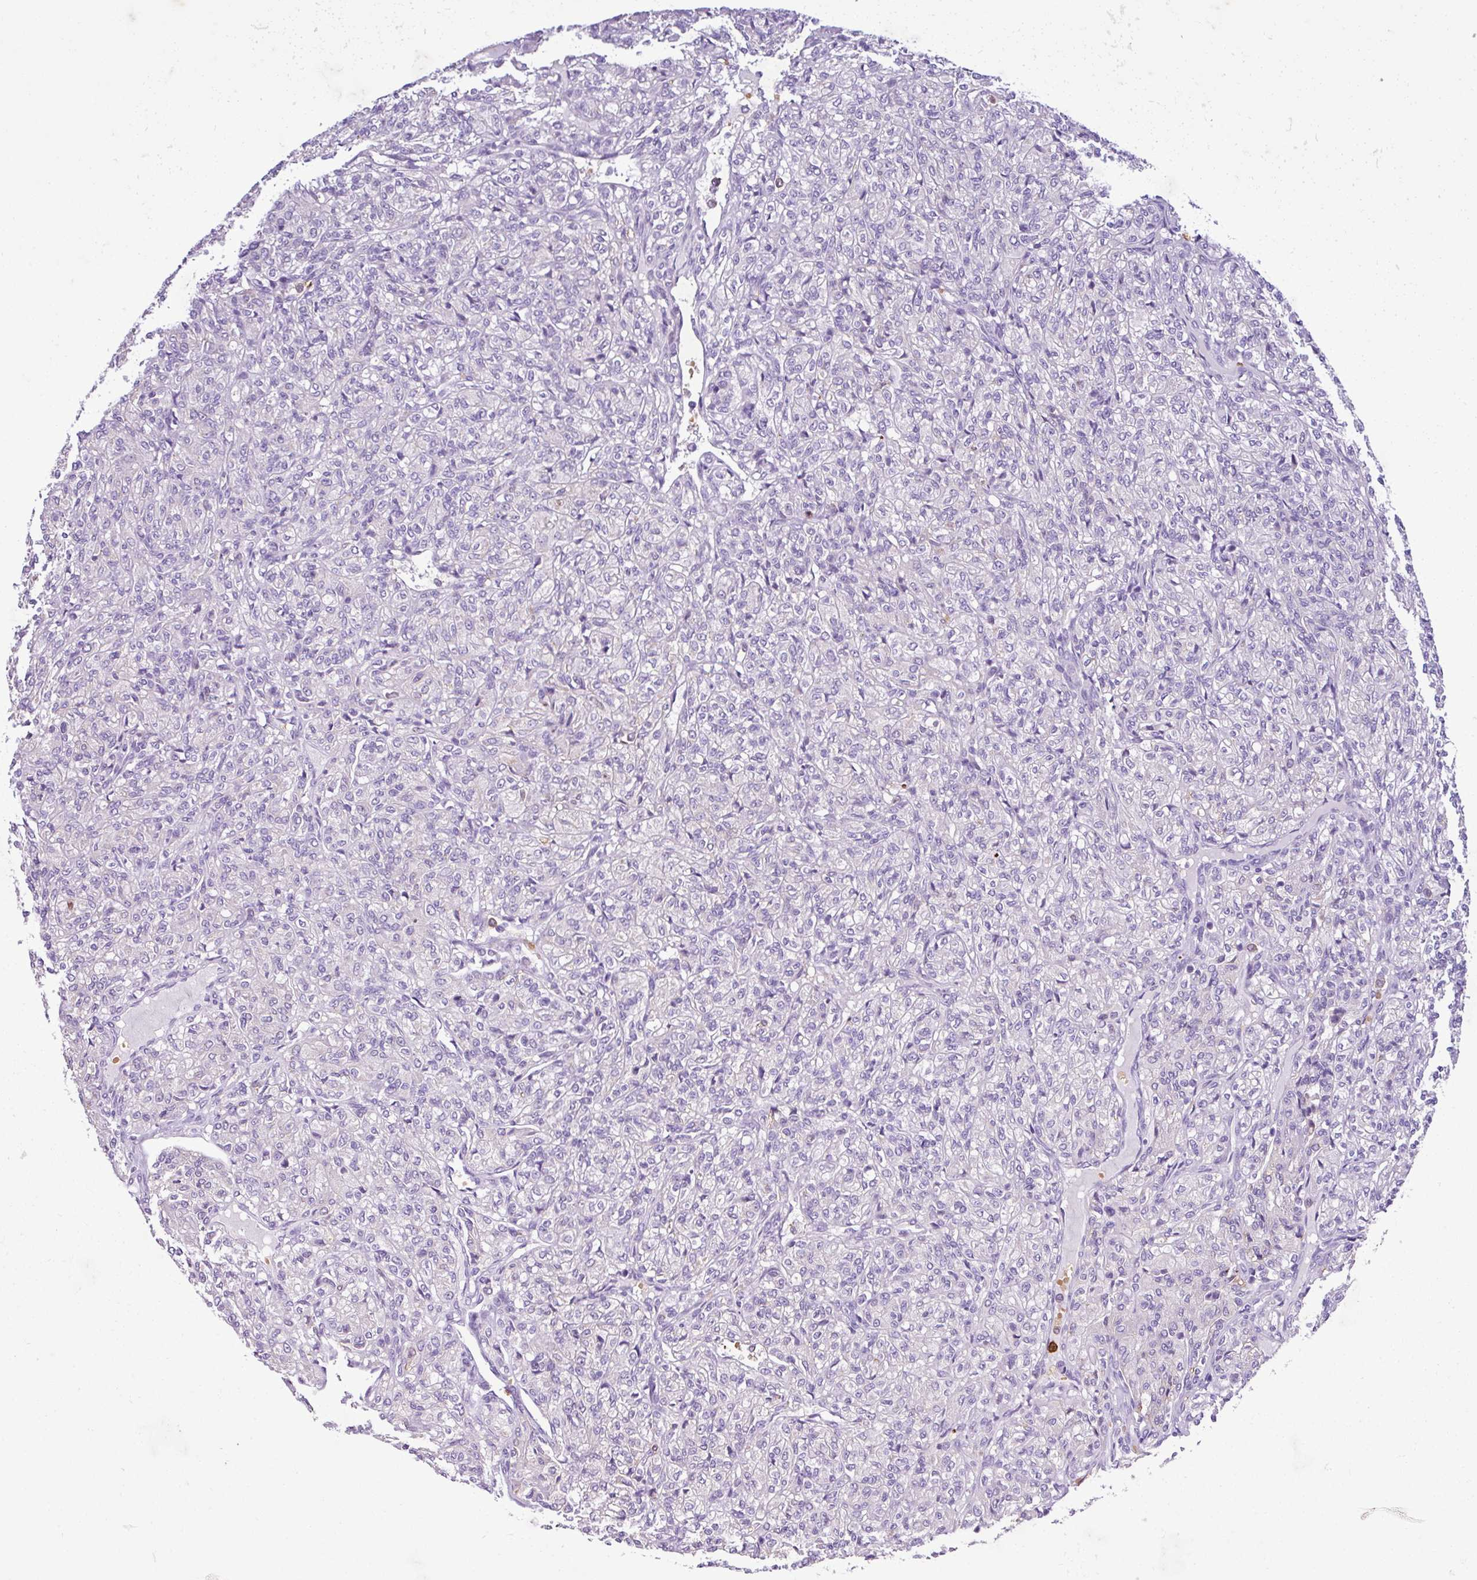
{"staining": {"intensity": "negative", "quantity": "none", "location": "none"}, "tissue": "renal cancer", "cell_type": "Tumor cells", "image_type": "cancer", "snomed": [{"axis": "morphology", "description": "Adenocarcinoma, NOS"}, {"axis": "topography", "description": "Kidney"}], "caption": "Tumor cells are negative for brown protein staining in renal cancer.", "gene": "MGAT4B", "patient": {"sex": "male", "age": 77}}